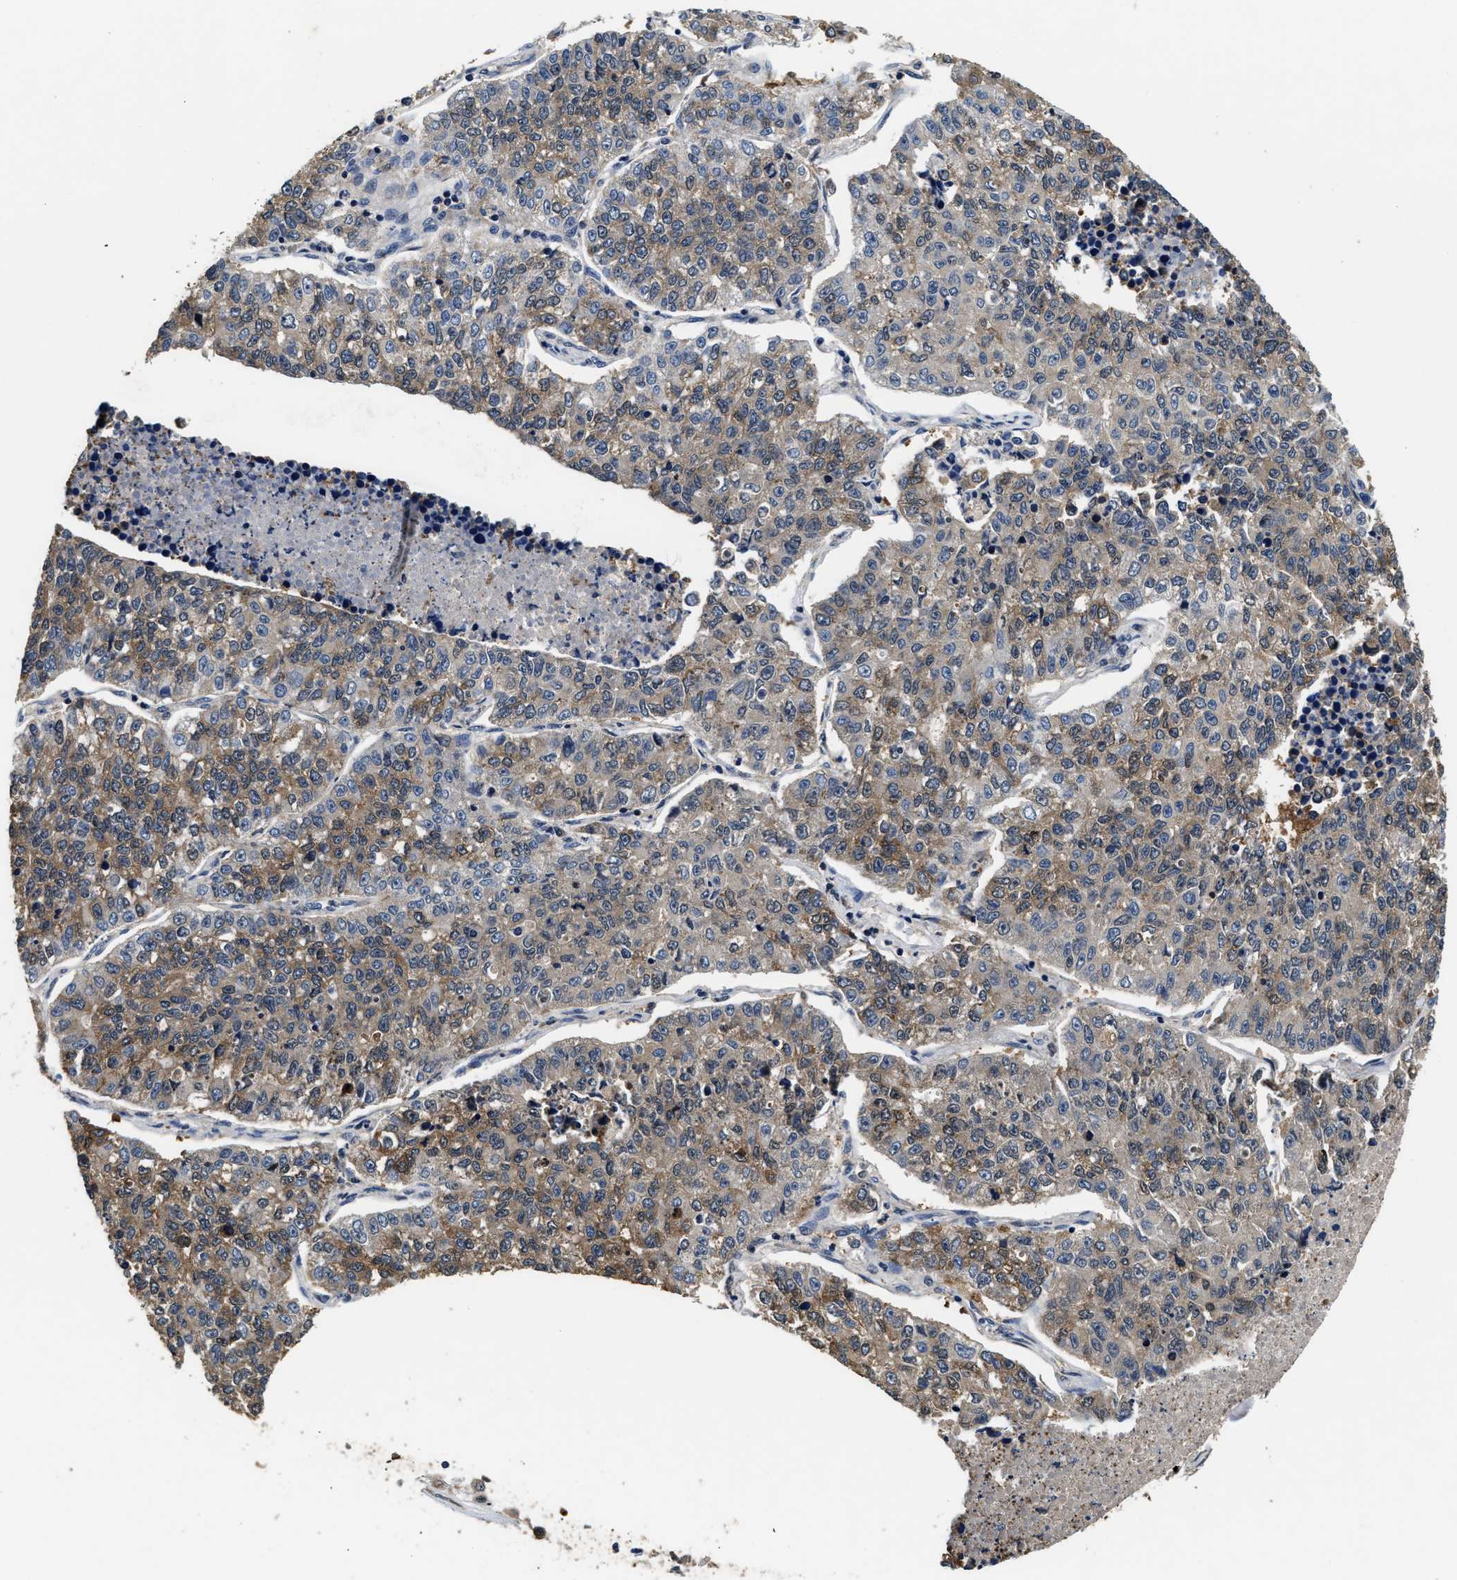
{"staining": {"intensity": "moderate", "quantity": "25%-75%", "location": "cytoplasmic/membranous"}, "tissue": "lung cancer", "cell_type": "Tumor cells", "image_type": "cancer", "snomed": [{"axis": "morphology", "description": "Adenocarcinoma, NOS"}, {"axis": "topography", "description": "Lung"}], "caption": "High-magnification brightfield microscopy of lung adenocarcinoma stained with DAB (3,3'-diaminobenzidine) (brown) and counterstained with hematoxylin (blue). tumor cells exhibit moderate cytoplasmic/membranous expression is identified in approximately25%-75% of cells.", "gene": "PHPT1", "patient": {"sex": "male", "age": 49}}